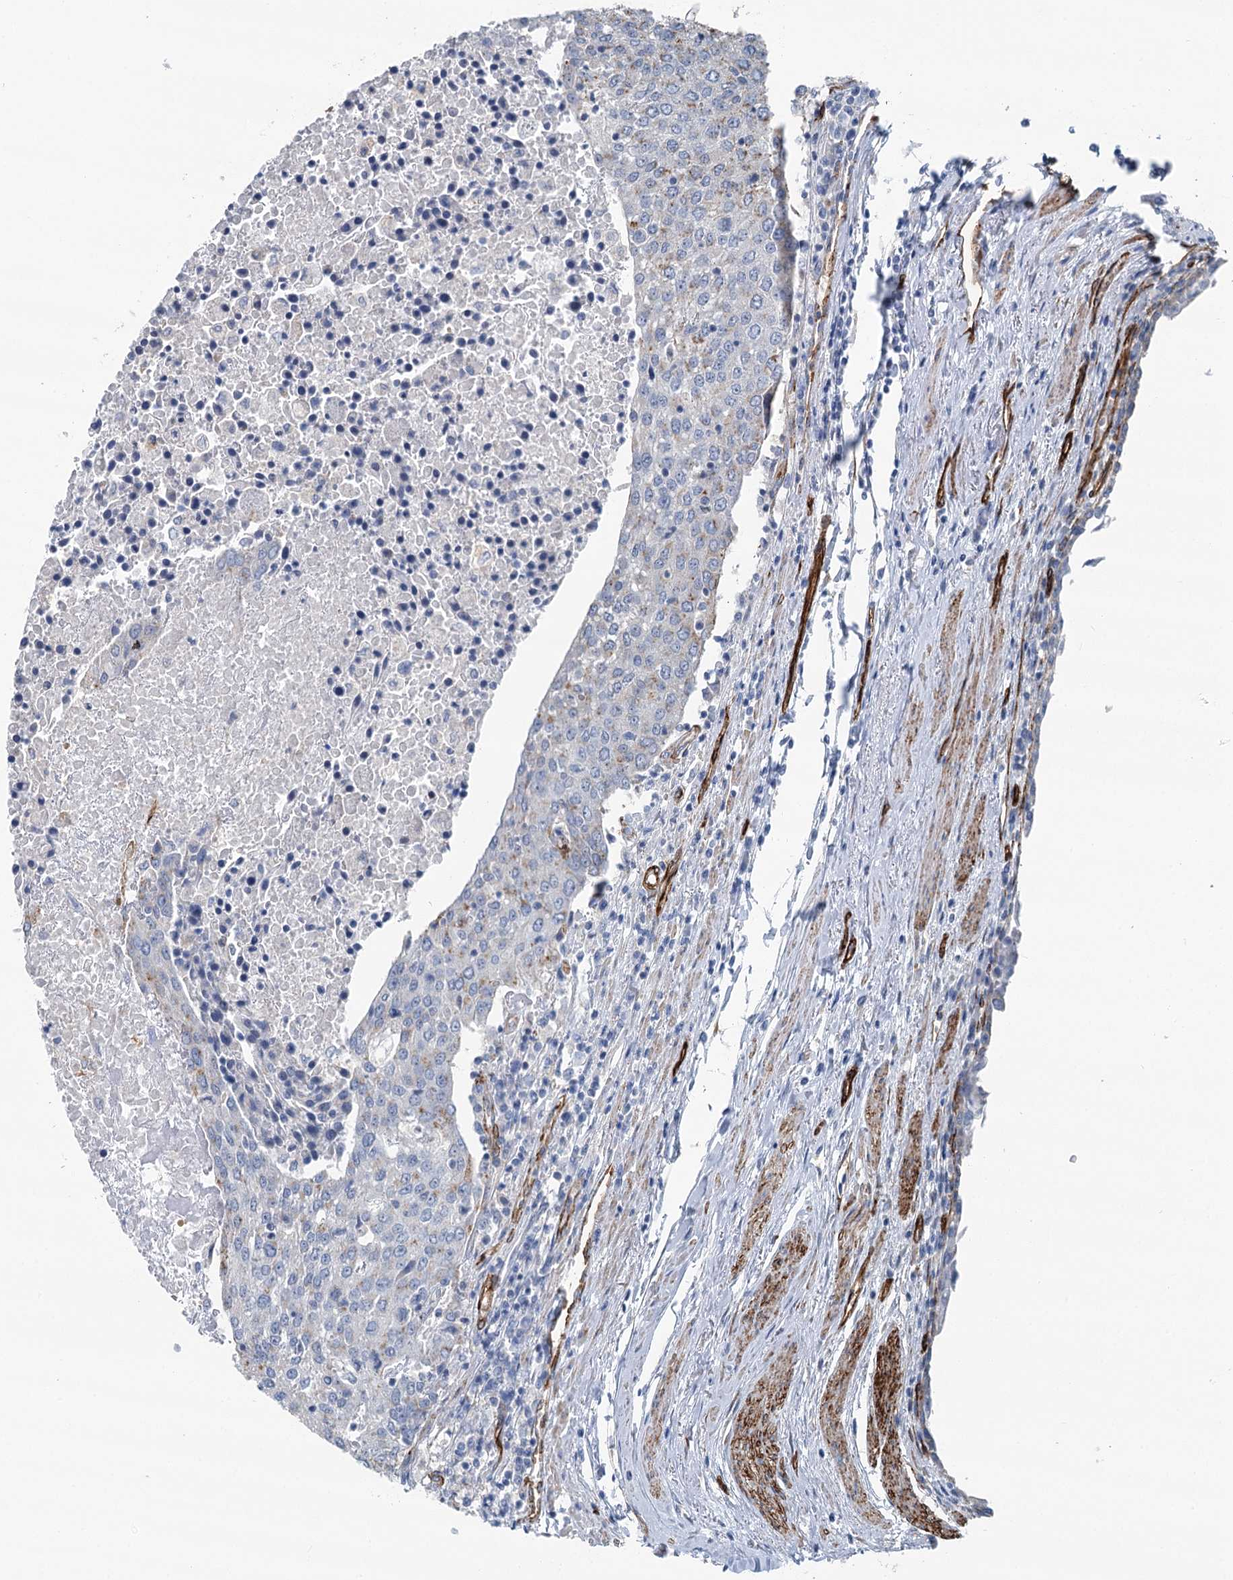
{"staining": {"intensity": "negative", "quantity": "none", "location": "none"}, "tissue": "urothelial cancer", "cell_type": "Tumor cells", "image_type": "cancer", "snomed": [{"axis": "morphology", "description": "Urothelial carcinoma, High grade"}, {"axis": "topography", "description": "Urinary bladder"}], "caption": "Tumor cells show no significant protein staining in urothelial cancer. Nuclei are stained in blue.", "gene": "IQSEC1", "patient": {"sex": "female", "age": 85}}